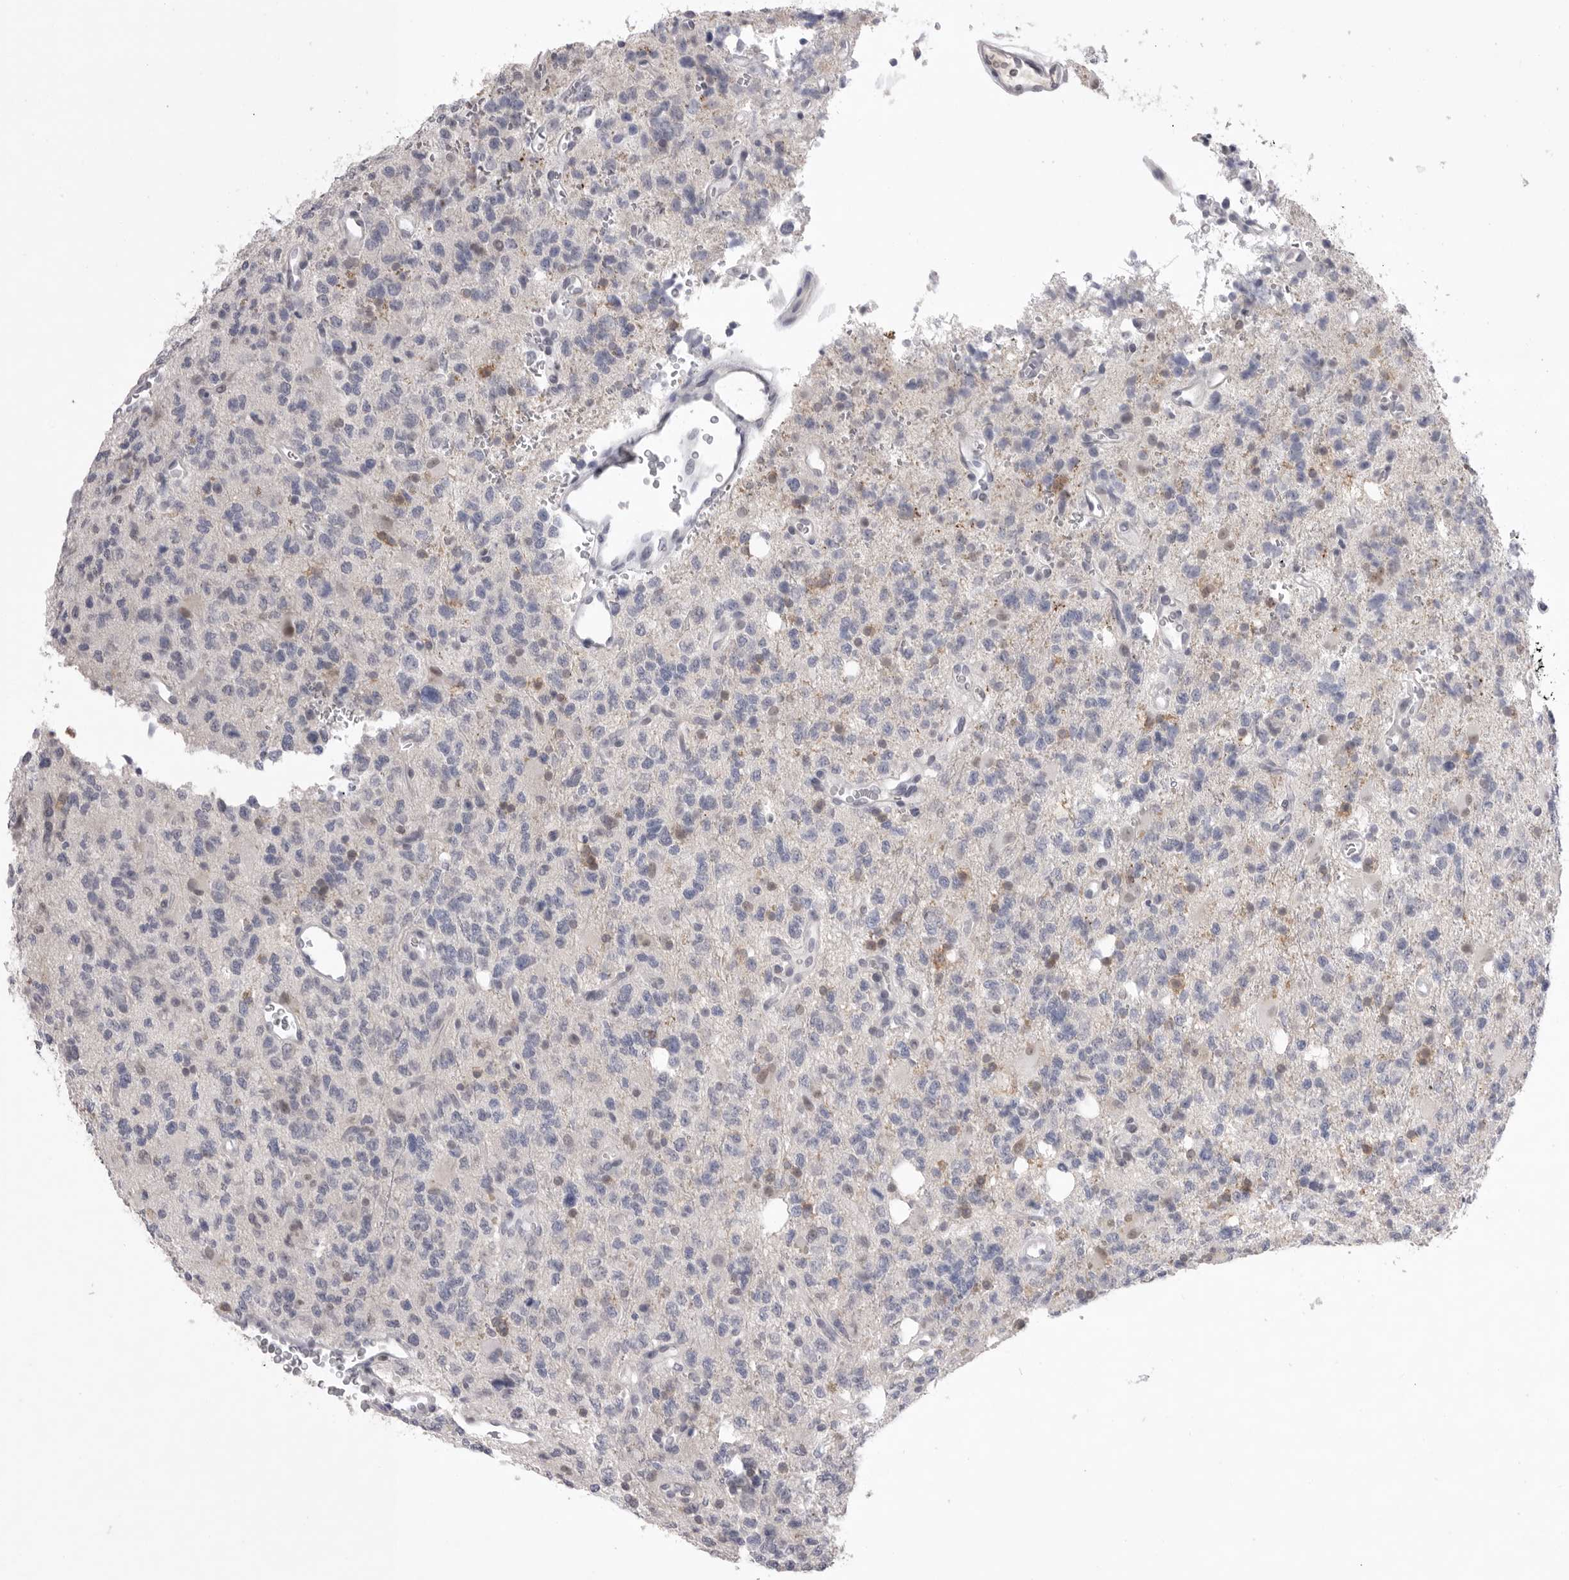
{"staining": {"intensity": "negative", "quantity": "none", "location": "none"}, "tissue": "glioma", "cell_type": "Tumor cells", "image_type": "cancer", "snomed": [{"axis": "morphology", "description": "Glioma, malignant, High grade"}, {"axis": "topography", "description": "Brain"}], "caption": "An immunohistochemistry histopathology image of malignant glioma (high-grade) is shown. There is no staining in tumor cells of malignant glioma (high-grade).", "gene": "ZBTB7B", "patient": {"sex": "female", "age": 62}}